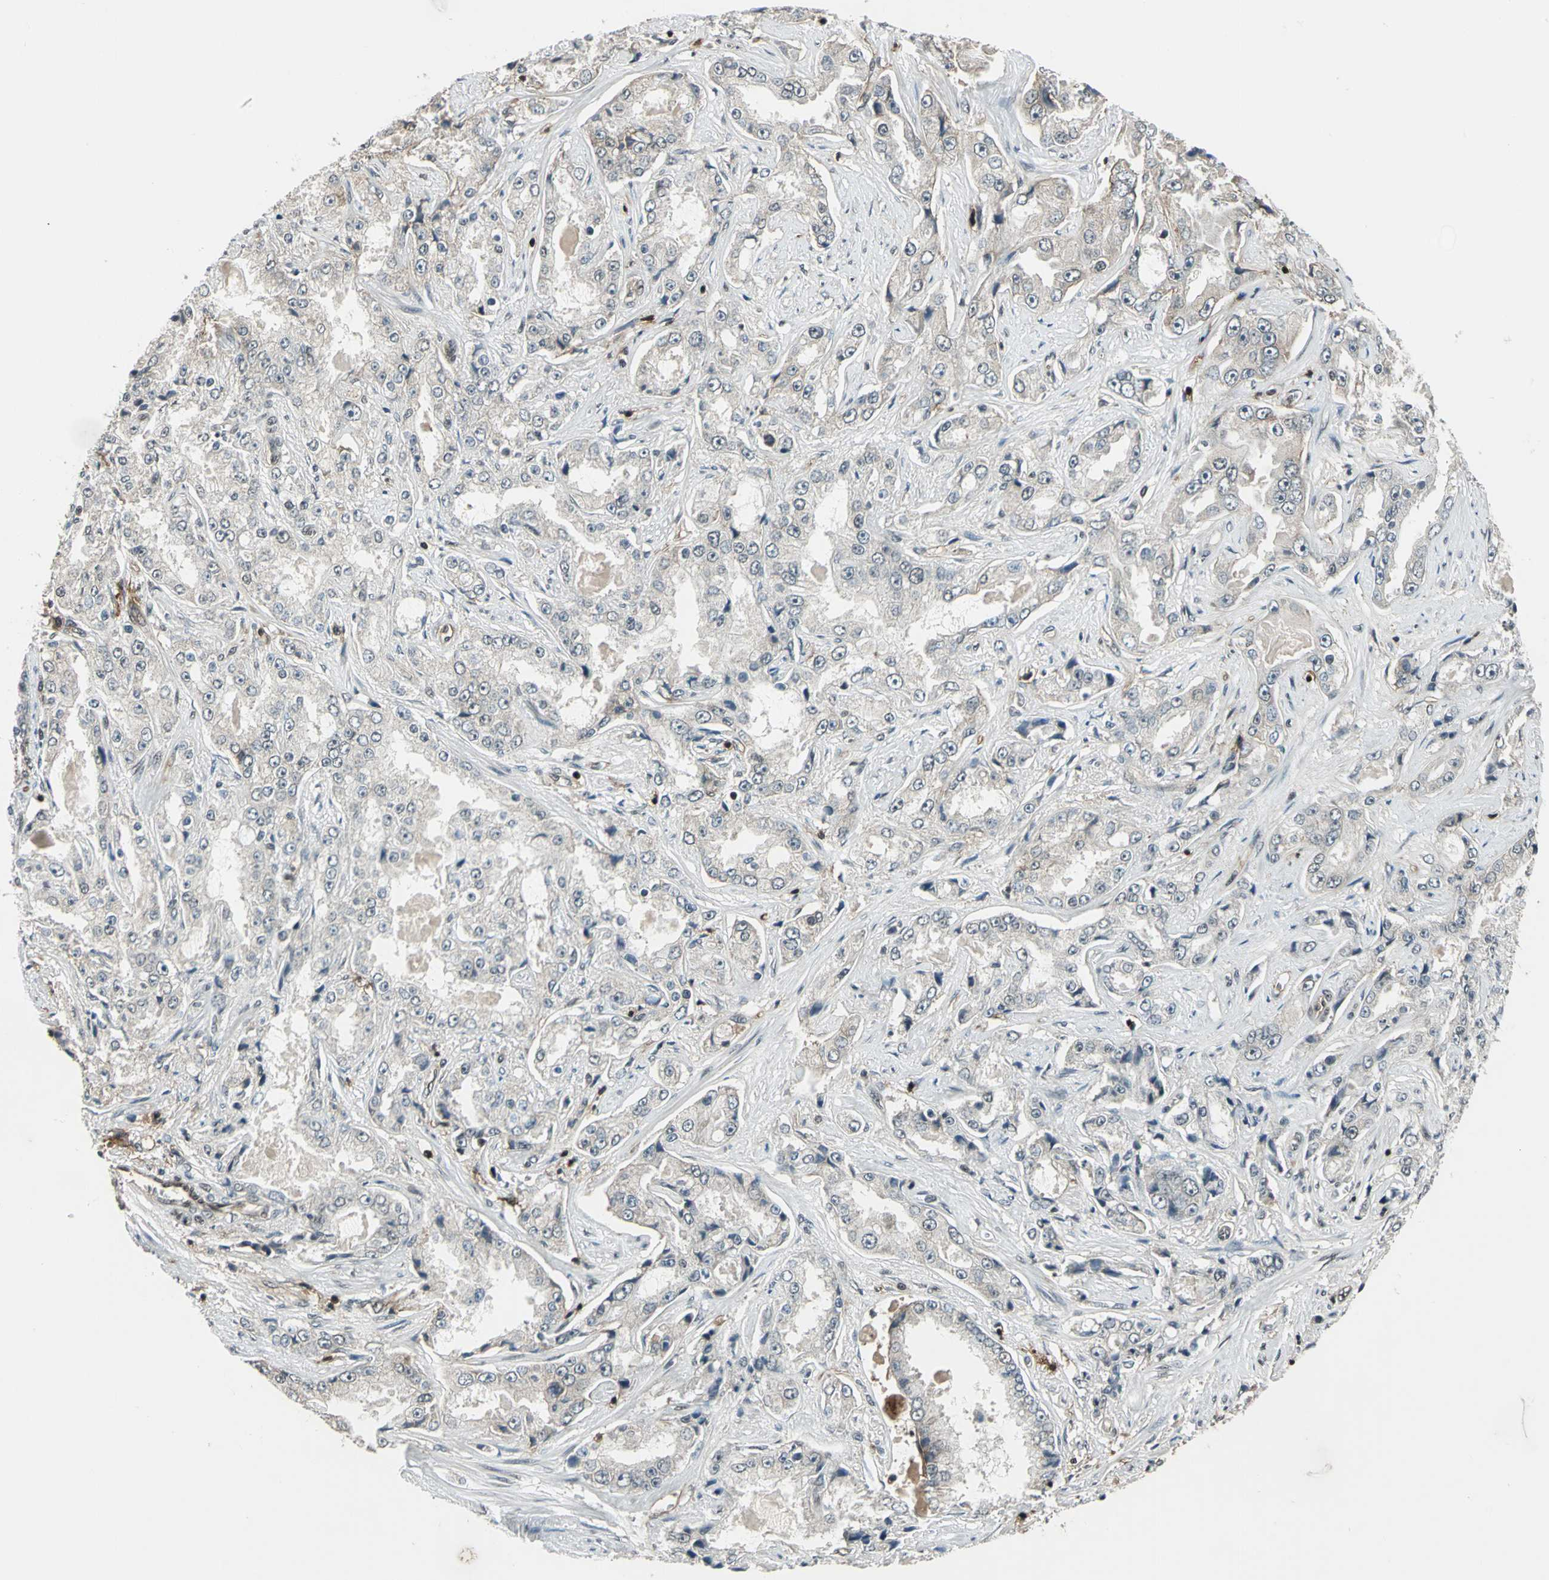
{"staining": {"intensity": "weak", "quantity": "<25%", "location": "cytoplasmic/membranous"}, "tissue": "prostate cancer", "cell_type": "Tumor cells", "image_type": "cancer", "snomed": [{"axis": "morphology", "description": "Adenocarcinoma, High grade"}, {"axis": "topography", "description": "Prostate"}], "caption": "IHC histopathology image of human prostate cancer (high-grade adenocarcinoma) stained for a protein (brown), which exhibits no positivity in tumor cells.", "gene": "NR2C2", "patient": {"sex": "male", "age": 73}}